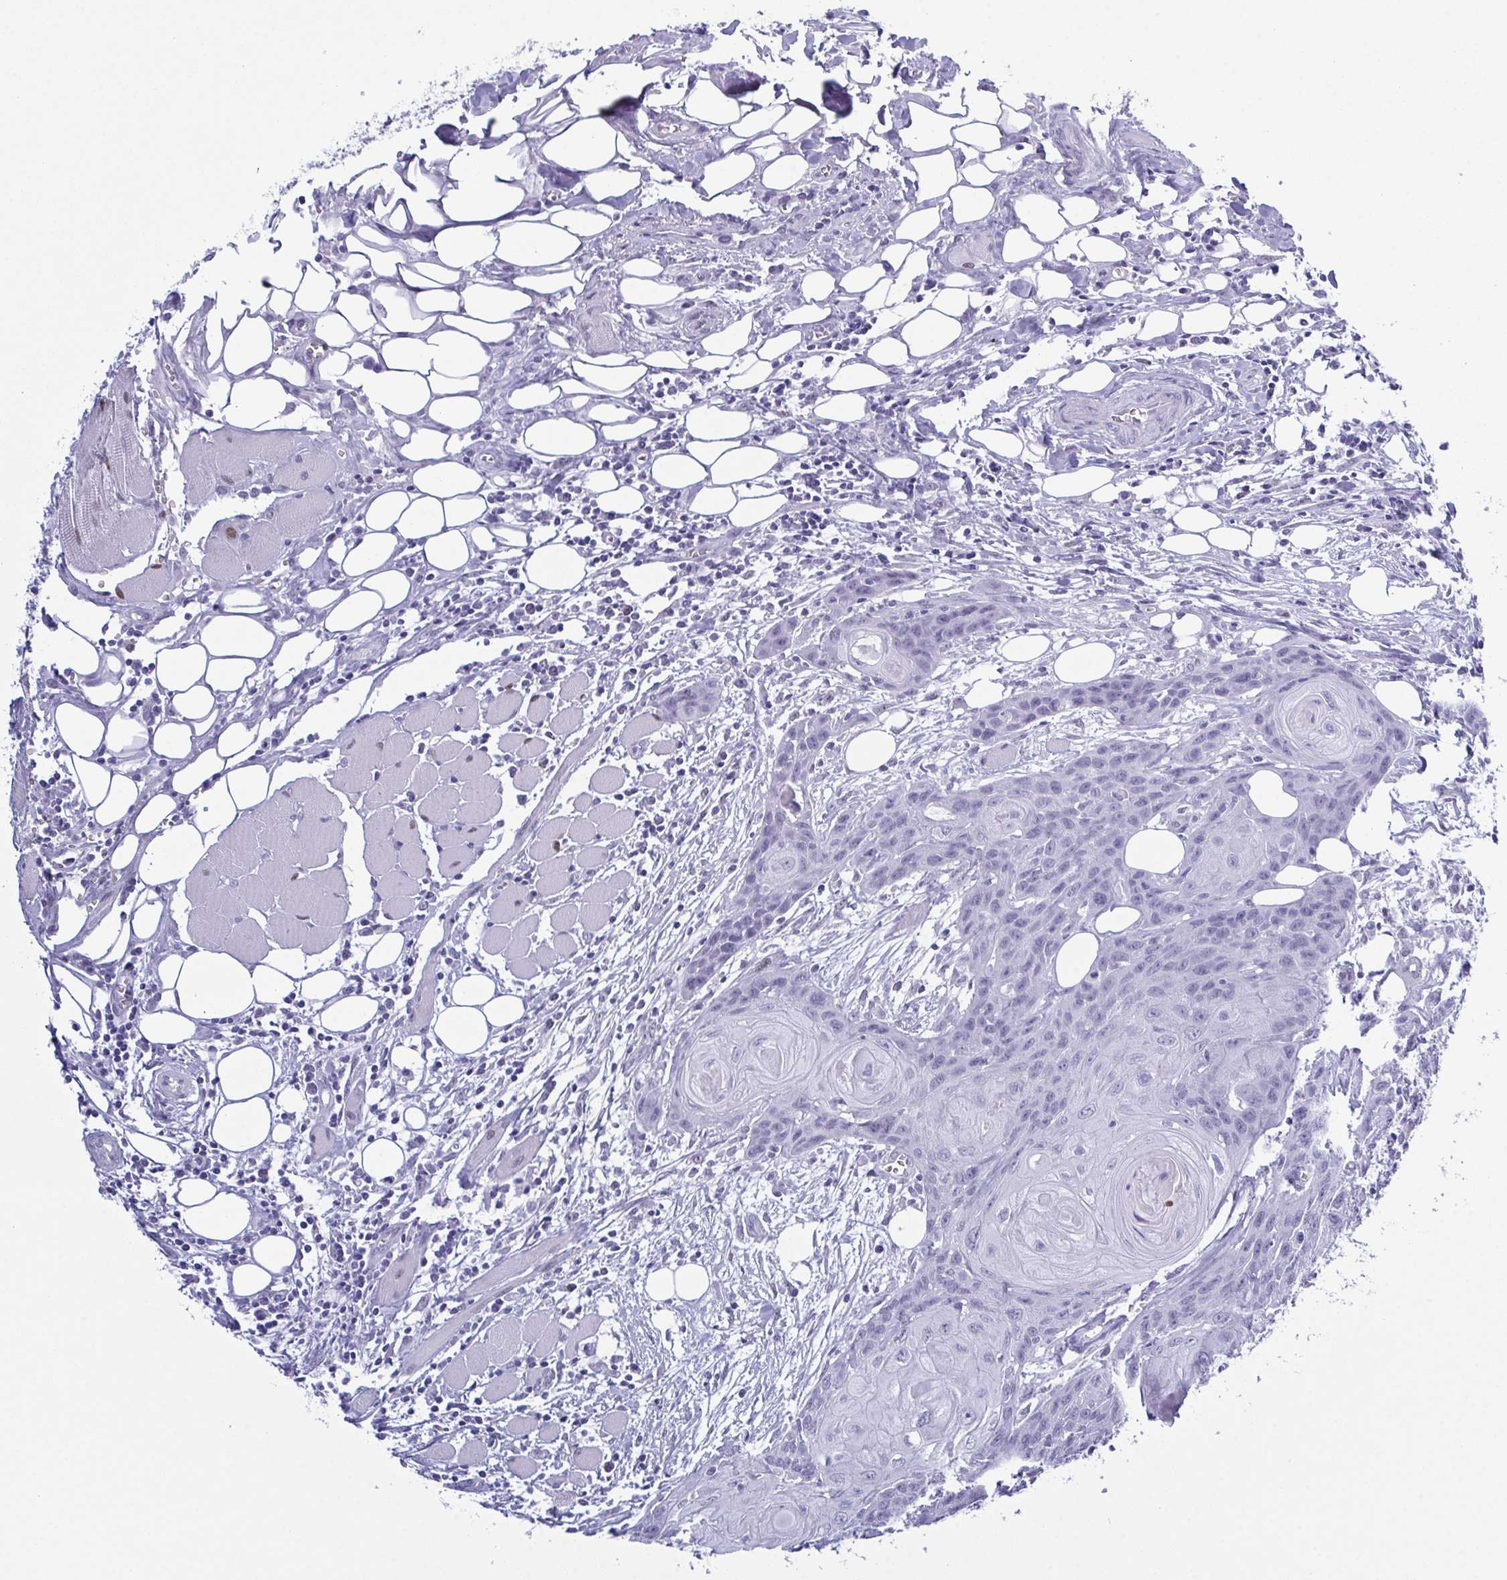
{"staining": {"intensity": "negative", "quantity": "none", "location": "none"}, "tissue": "head and neck cancer", "cell_type": "Tumor cells", "image_type": "cancer", "snomed": [{"axis": "morphology", "description": "Squamous cell carcinoma, NOS"}, {"axis": "topography", "description": "Oral tissue"}, {"axis": "topography", "description": "Head-Neck"}], "caption": "The histopathology image demonstrates no staining of tumor cells in head and neck cancer.", "gene": "SUGP2", "patient": {"sex": "male", "age": 58}}